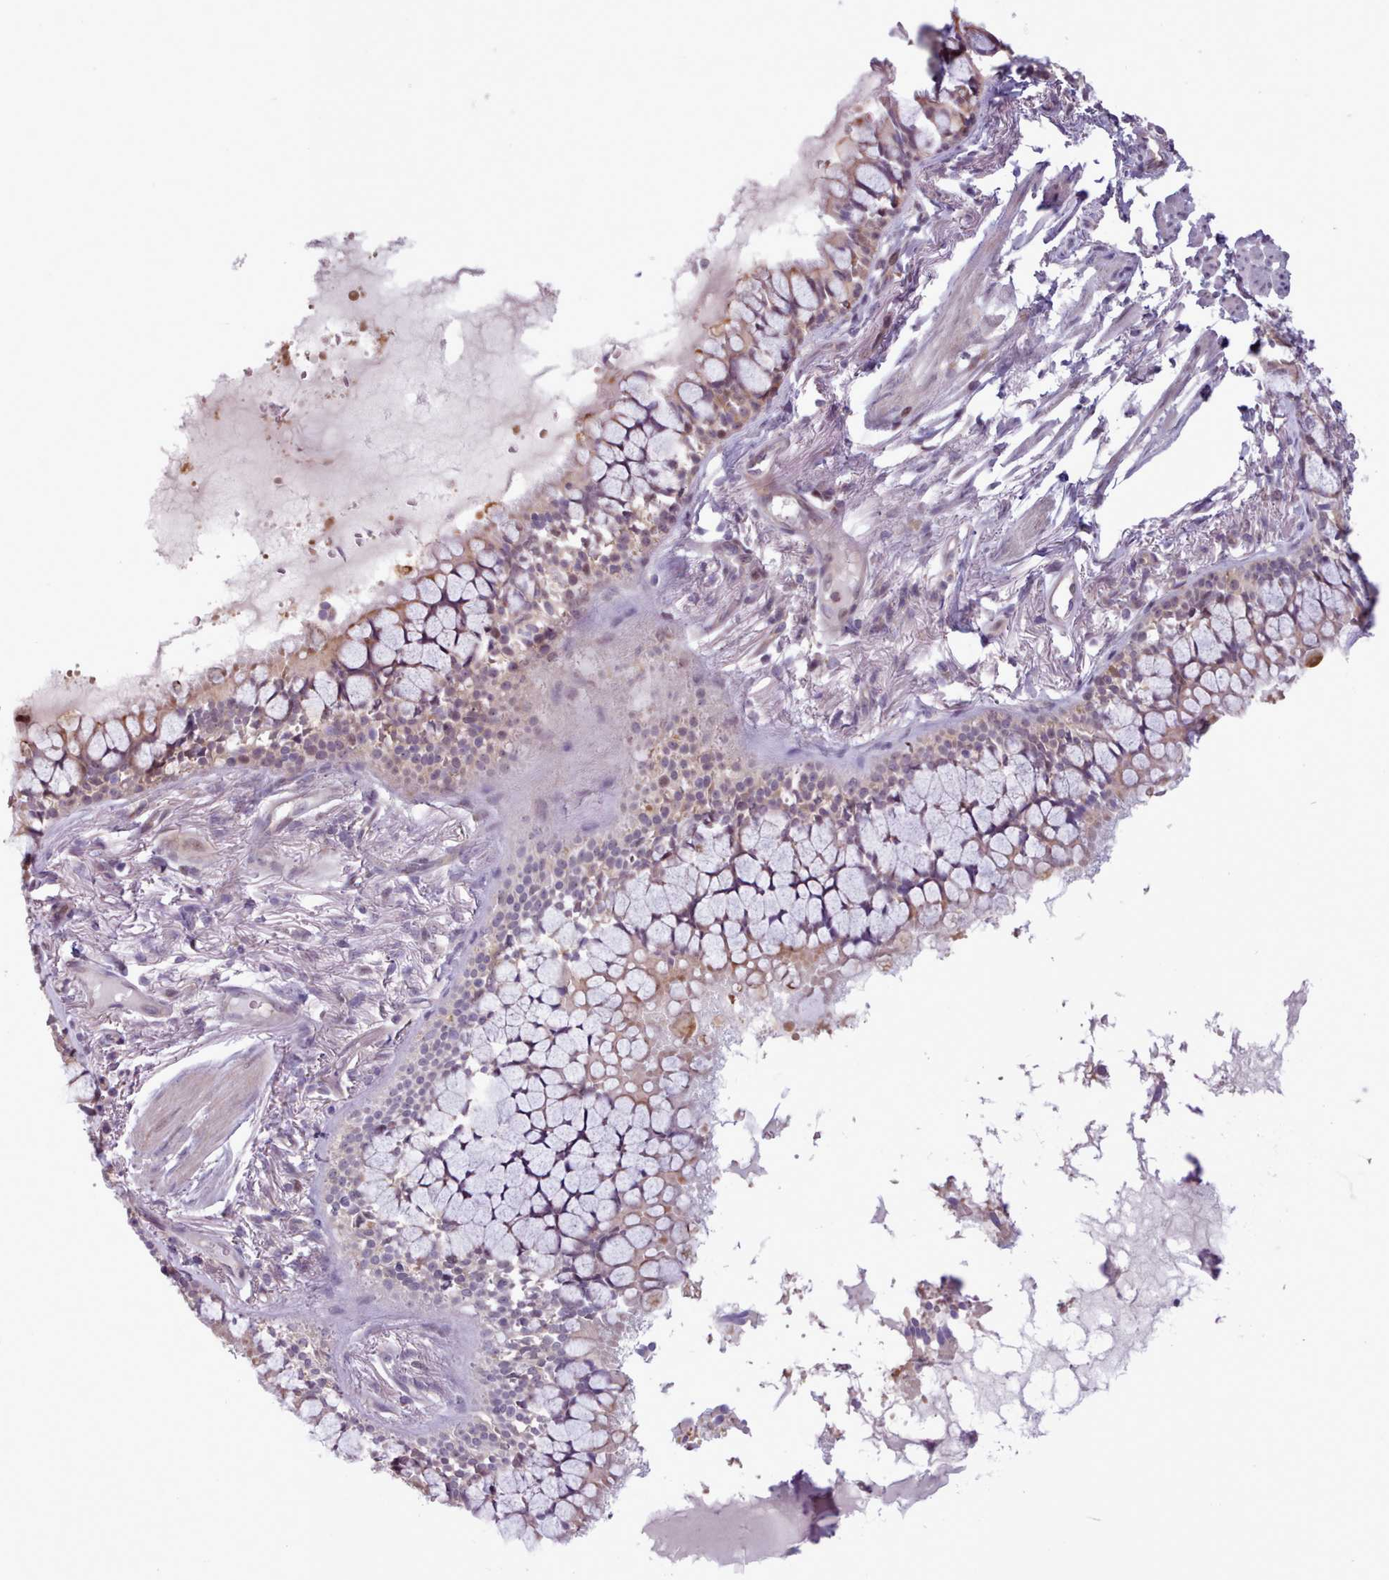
{"staining": {"intensity": "weak", "quantity": "25%-75%", "location": "cytoplasmic/membranous"}, "tissue": "bronchus", "cell_type": "Respiratory epithelial cells", "image_type": "normal", "snomed": [{"axis": "morphology", "description": "Normal tissue, NOS"}, {"axis": "topography", "description": "Bronchus"}], "caption": "The histopathology image demonstrates a brown stain indicating the presence of a protein in the cytoplasmic/membranous of respiratory epithelial cells in bronchus.", "gene": "KBTBD6", "patient": {"sex": "male", "age": 70}}